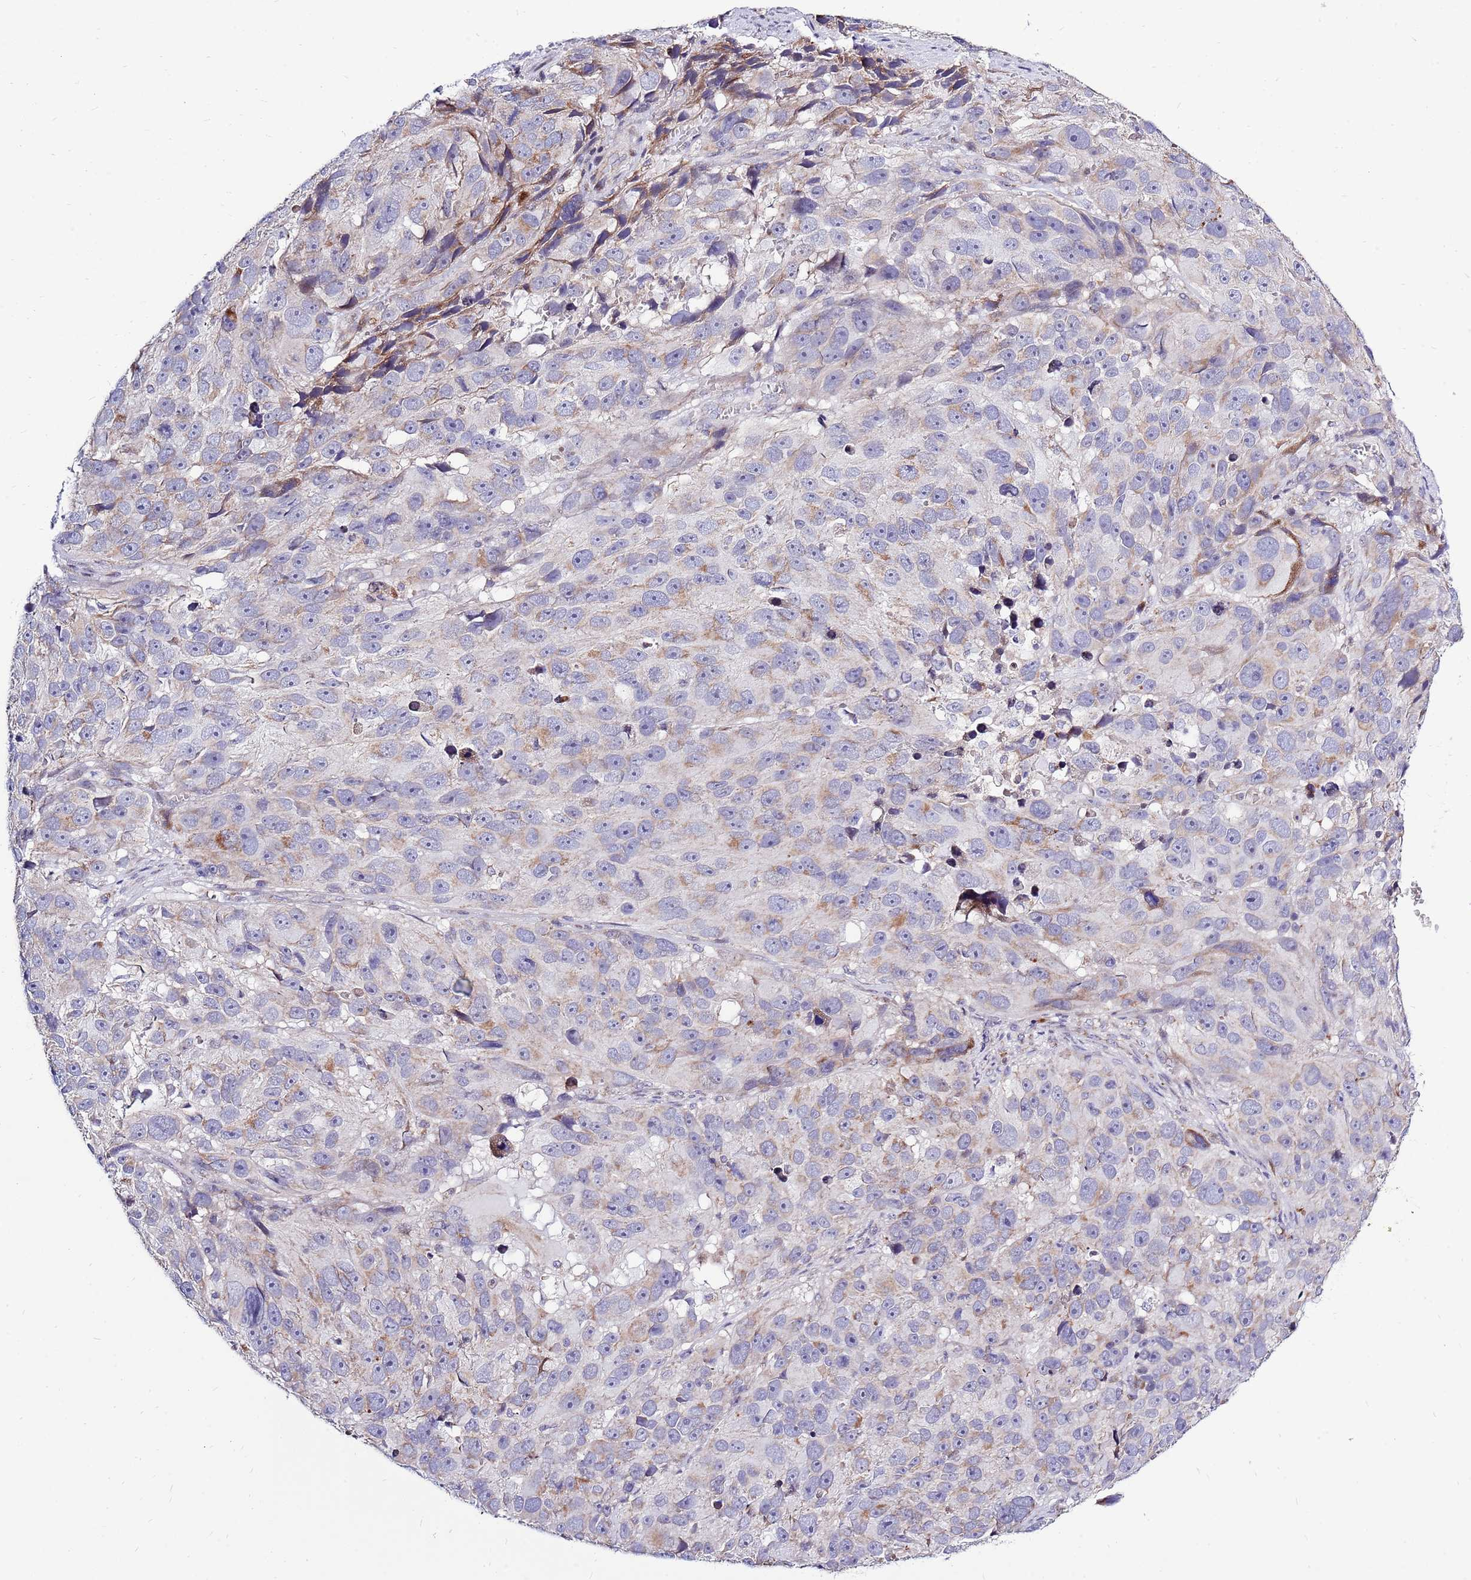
{"staining": {"intensity": "weak", "quantity": "<25%", "location": "cytoplasmic/membranous"}, "tissue": "melanoma", "cell_type": "Tumor cells", "image_type": "cancer", "snomed": [{"axis": "morphology", "description": "Malignant melanoma, NOS"}, {"axis": "topography", "description": "Skin"}], "caption": "DAB (3,3'-diaminobenzidine) immunohistochemical staining of human melanoma demonstrates no significant staining in tumor cells.", "gene": "IGF1R", "patient": {"sex": "male", "age": 84}}